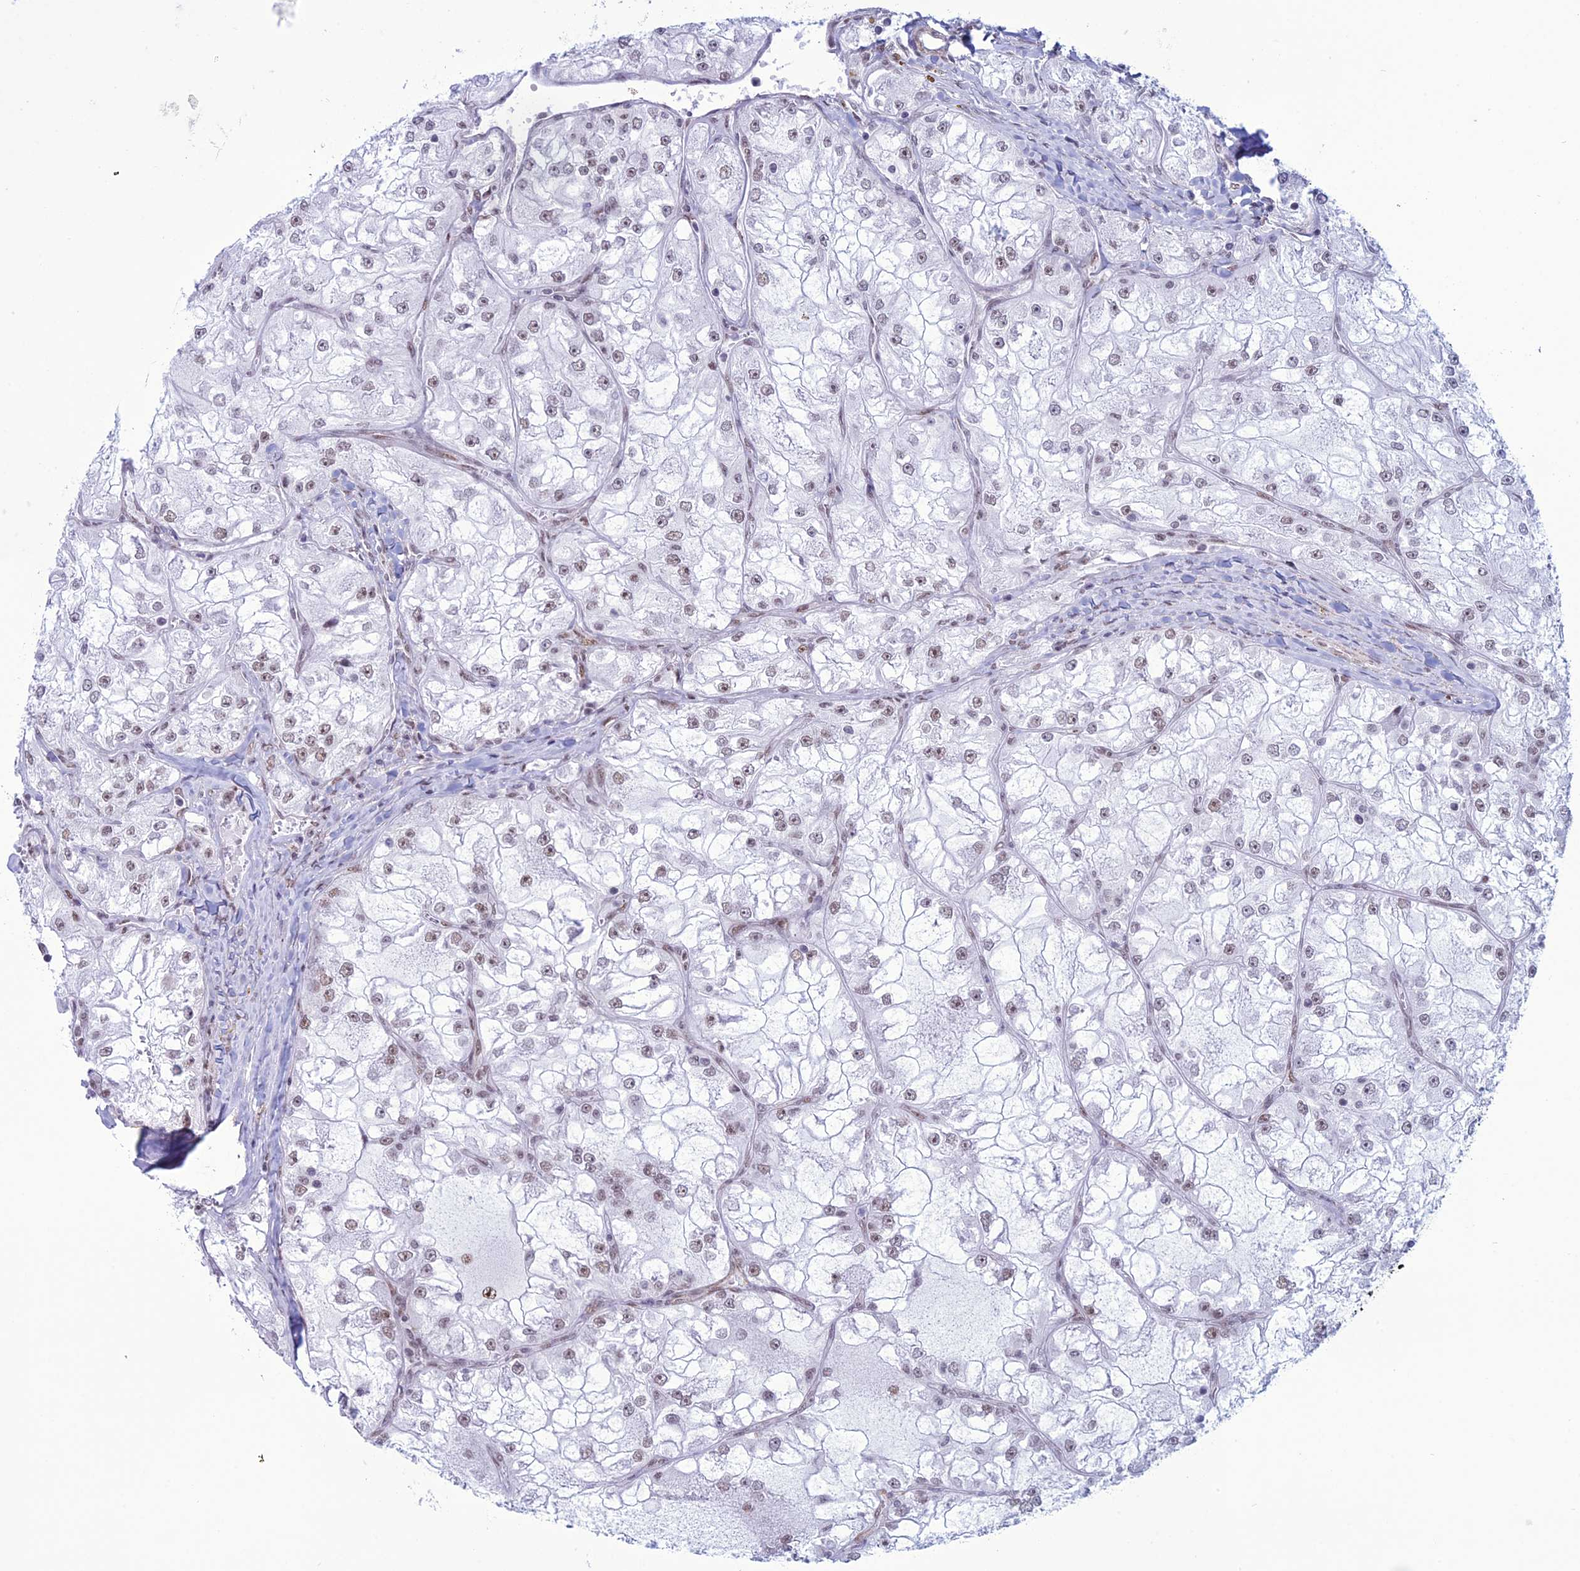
{"staining": {"intensity": "weak", "quantity": ">75%", "location": "nuclear"}, "tissue": "renal cancer", "cell_type": "Tumor cells", "image_type": "cancer", "snomed": [{"axis": "morphology", "description": "Adenocarcinoma, NOS"}, {"axis": "topography", "description": "Kidney"}], "caption": "Immunohistochemical staining of human renal cancer (adenocarcinoma) exhibits low levels of weak nuclear protein positivity in about >75% of tumor cells. (IHC, brightfield microscopy, high magnification).", "gene": "U2AF1", "patient": {"sex": "female", "age": 72}}